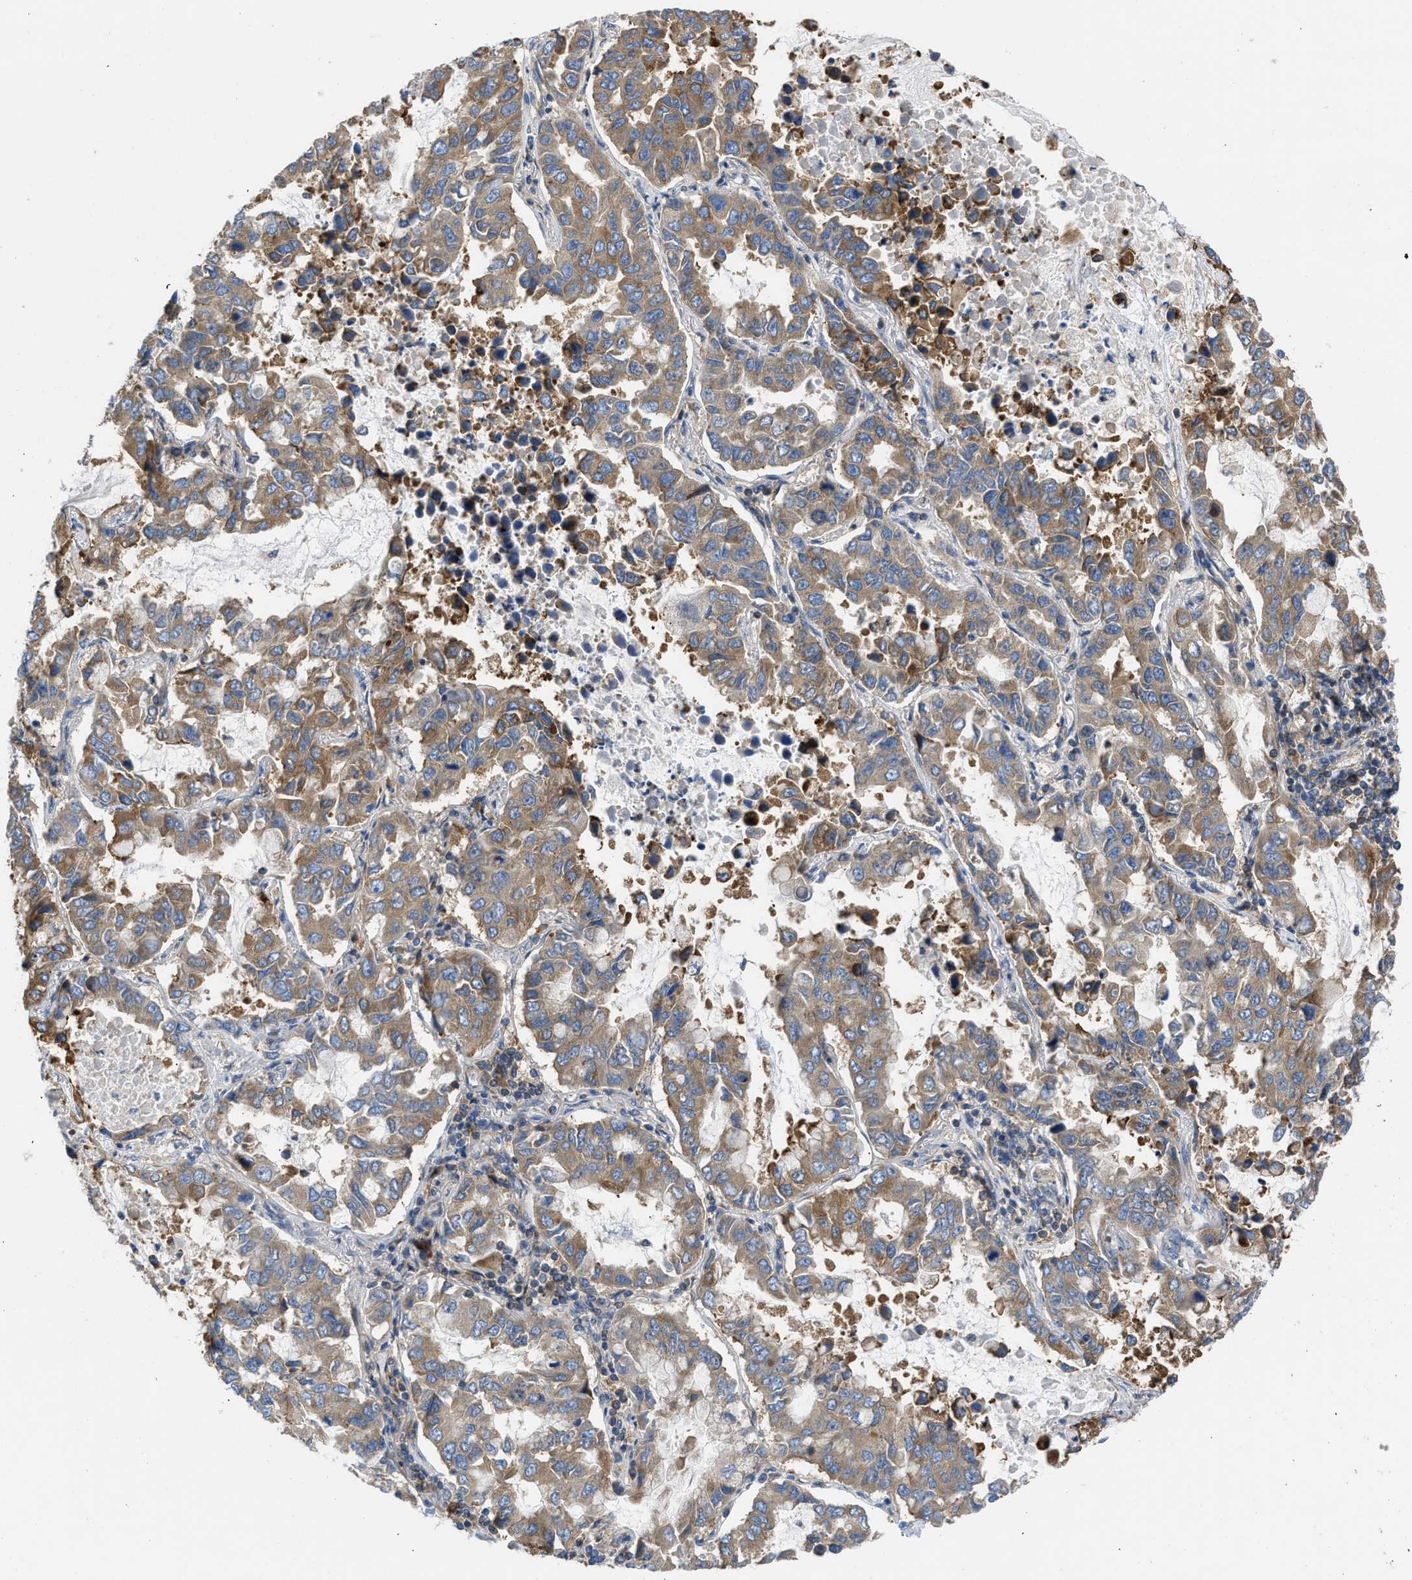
{"staining": {"intensity": "moderate", "quantity": ">75%", "location": "cytoplasmic/membranous"}, "tissue": "lung cancer", "cell_type": "Tumor cells", "image_type": "cancer", "snomed": [{"axis": "morphology", "description": "Adenocarcinoma, NOS"}, {"axis": "topography", "description": "Lung"}], "caption": "High-power microscopy captured an immunohistochemistry image of lung adenocarcinoma, revealing moderate cytoplasmic/membranous staining in about >75% of tumor cells. The staining was performed using DAB (3,3'-diaminobenzidine) to visualize the protein expression in brown, while the nuclei were stained in blue with hematoxylin (Magnification: 20x).", "gene": "CHKB", "patient": {"sex": "male", "age": 64}}